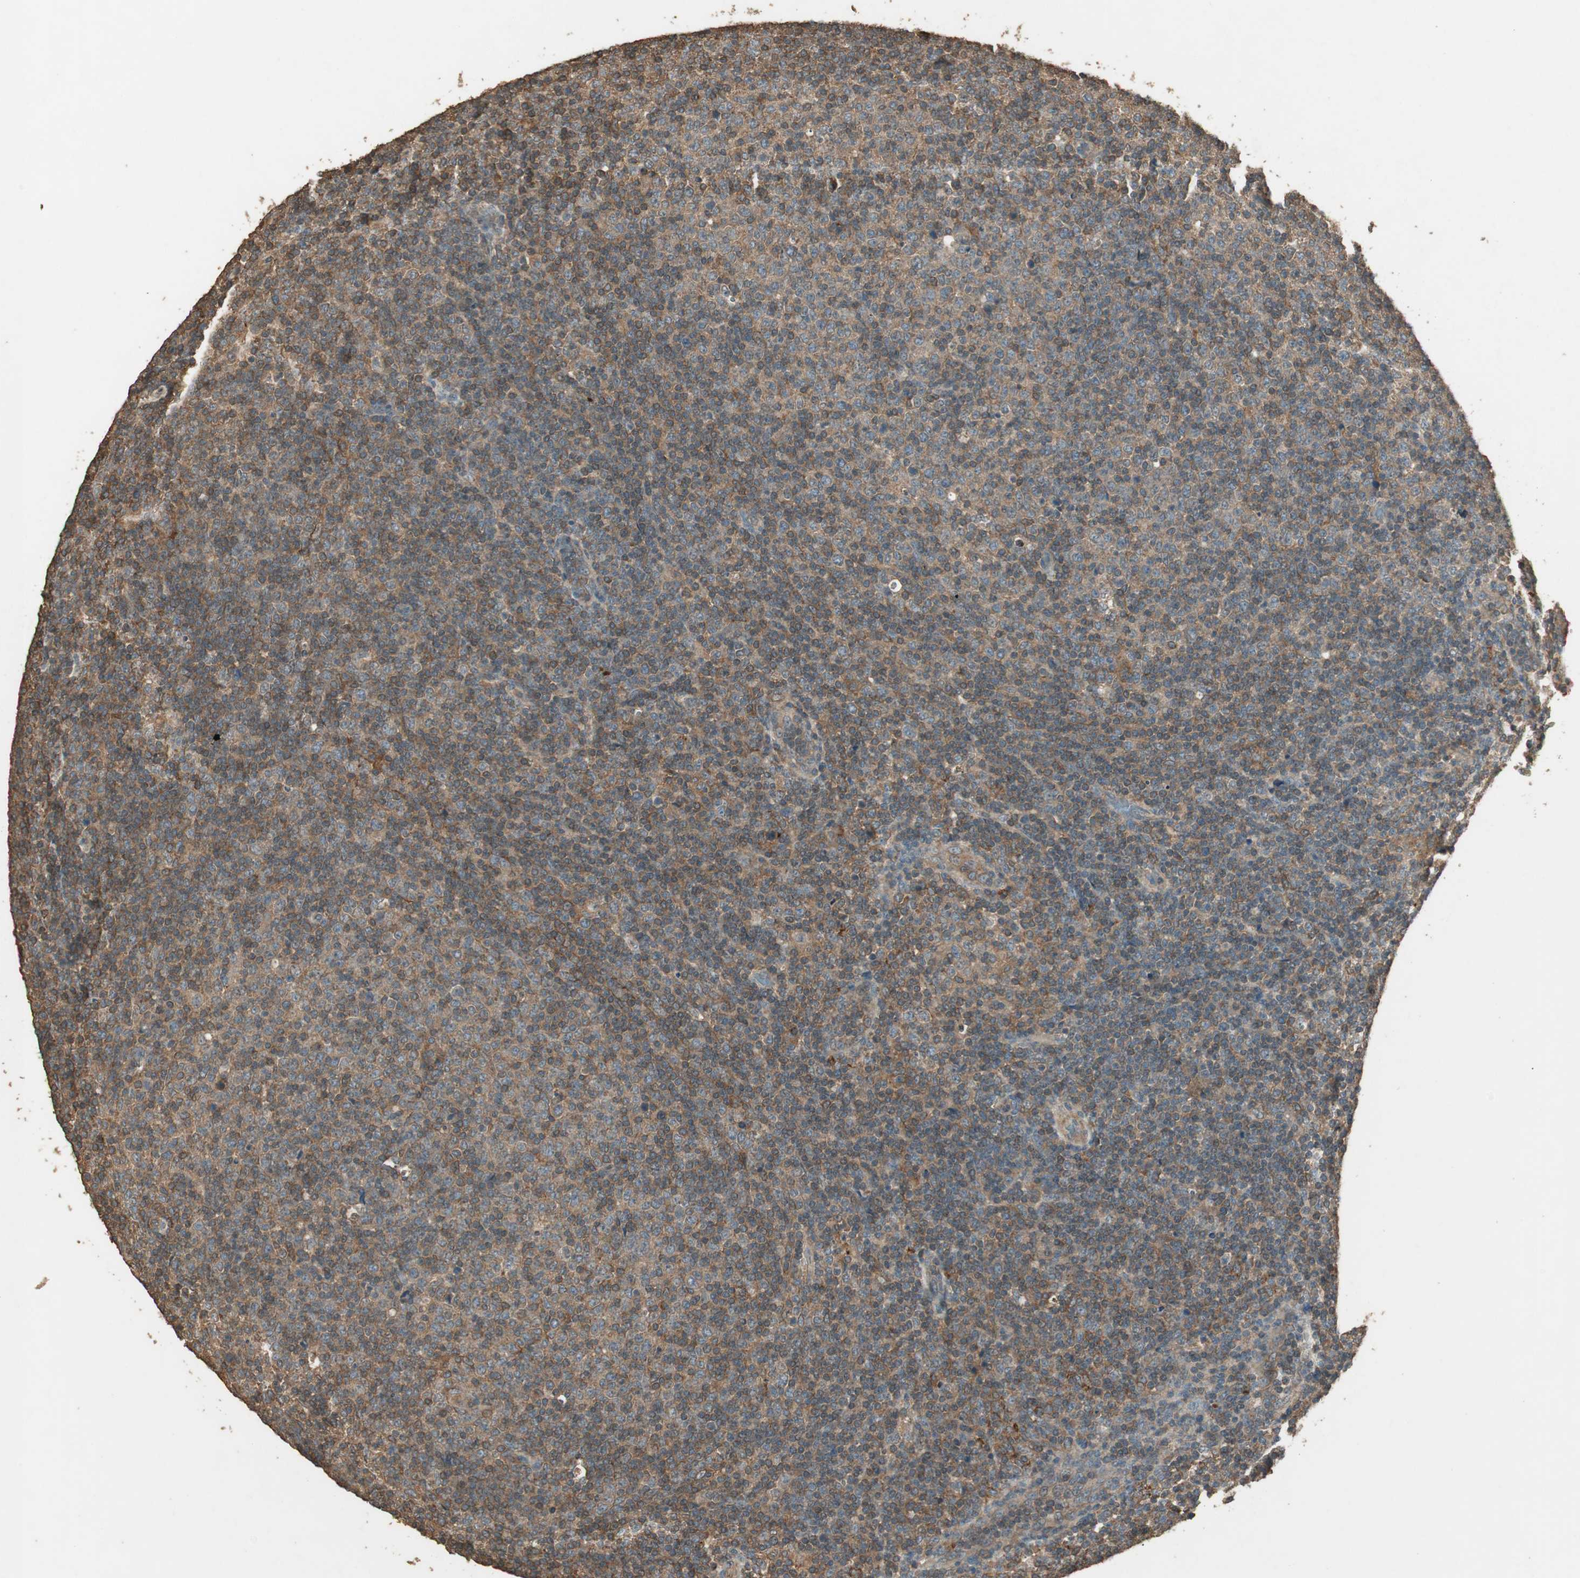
{"staining": {"intensity": "moderate", "quantity": ">75%", "location": "cytoplasmic/membranous"}, "tissue": "lymphoma", "cell_type": "Tumor cells", "image_type": "cancer", "snomed": [{"axis": "morphology", "description": "Malignant lymphoma, non-Hodgkin's type, Low grade"}, {"axis": "topography", "description": "Lymph node"}], "caption": "Low-grade malignant lymphoma, non-Hodgkin's type stained with a protein marker exhibits moderate staining in tumor cells.", "gene": "USP2", "patient": {"sex": "male", "age": 70}}